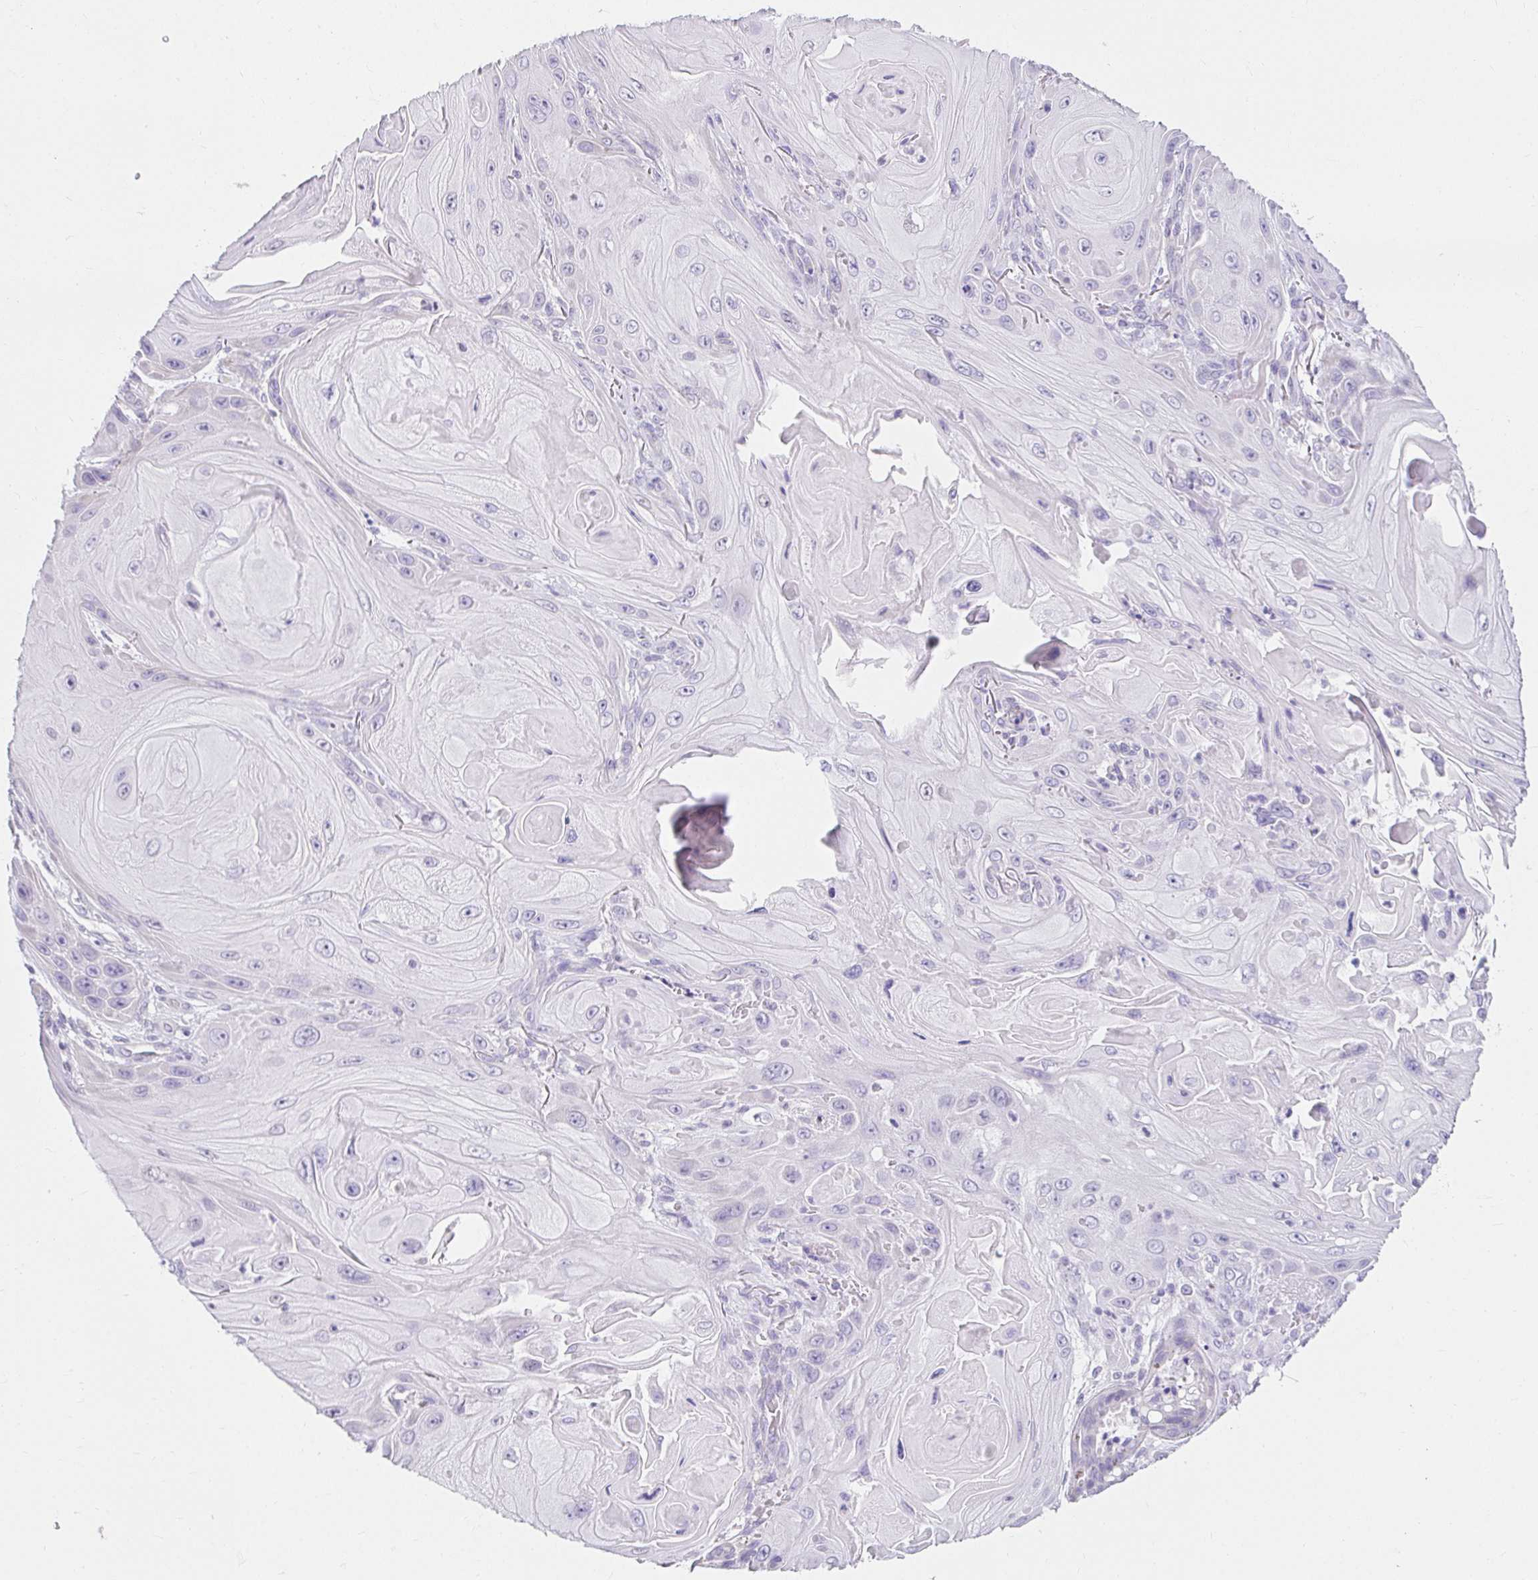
{"staining": {"intensity": "negative", "quantity": "none", "location": "none"}, "tissue": "skin cancer", "cell_type": "Tumor cells", "image_type": "cancer", "snomed": [{"axis": "morphology", "description": "Squamous cell carcinoma, NOS"}, {"axis": "topography", "description": "Skin"}], "caption": "DAB (3,3'-diaminobenzidine) immunohistochemical staining of skin cancer exhibits no significant staining in tumor cells.", "gene": "VGLL1", "patient": {"sex": "female", "age": 94}}